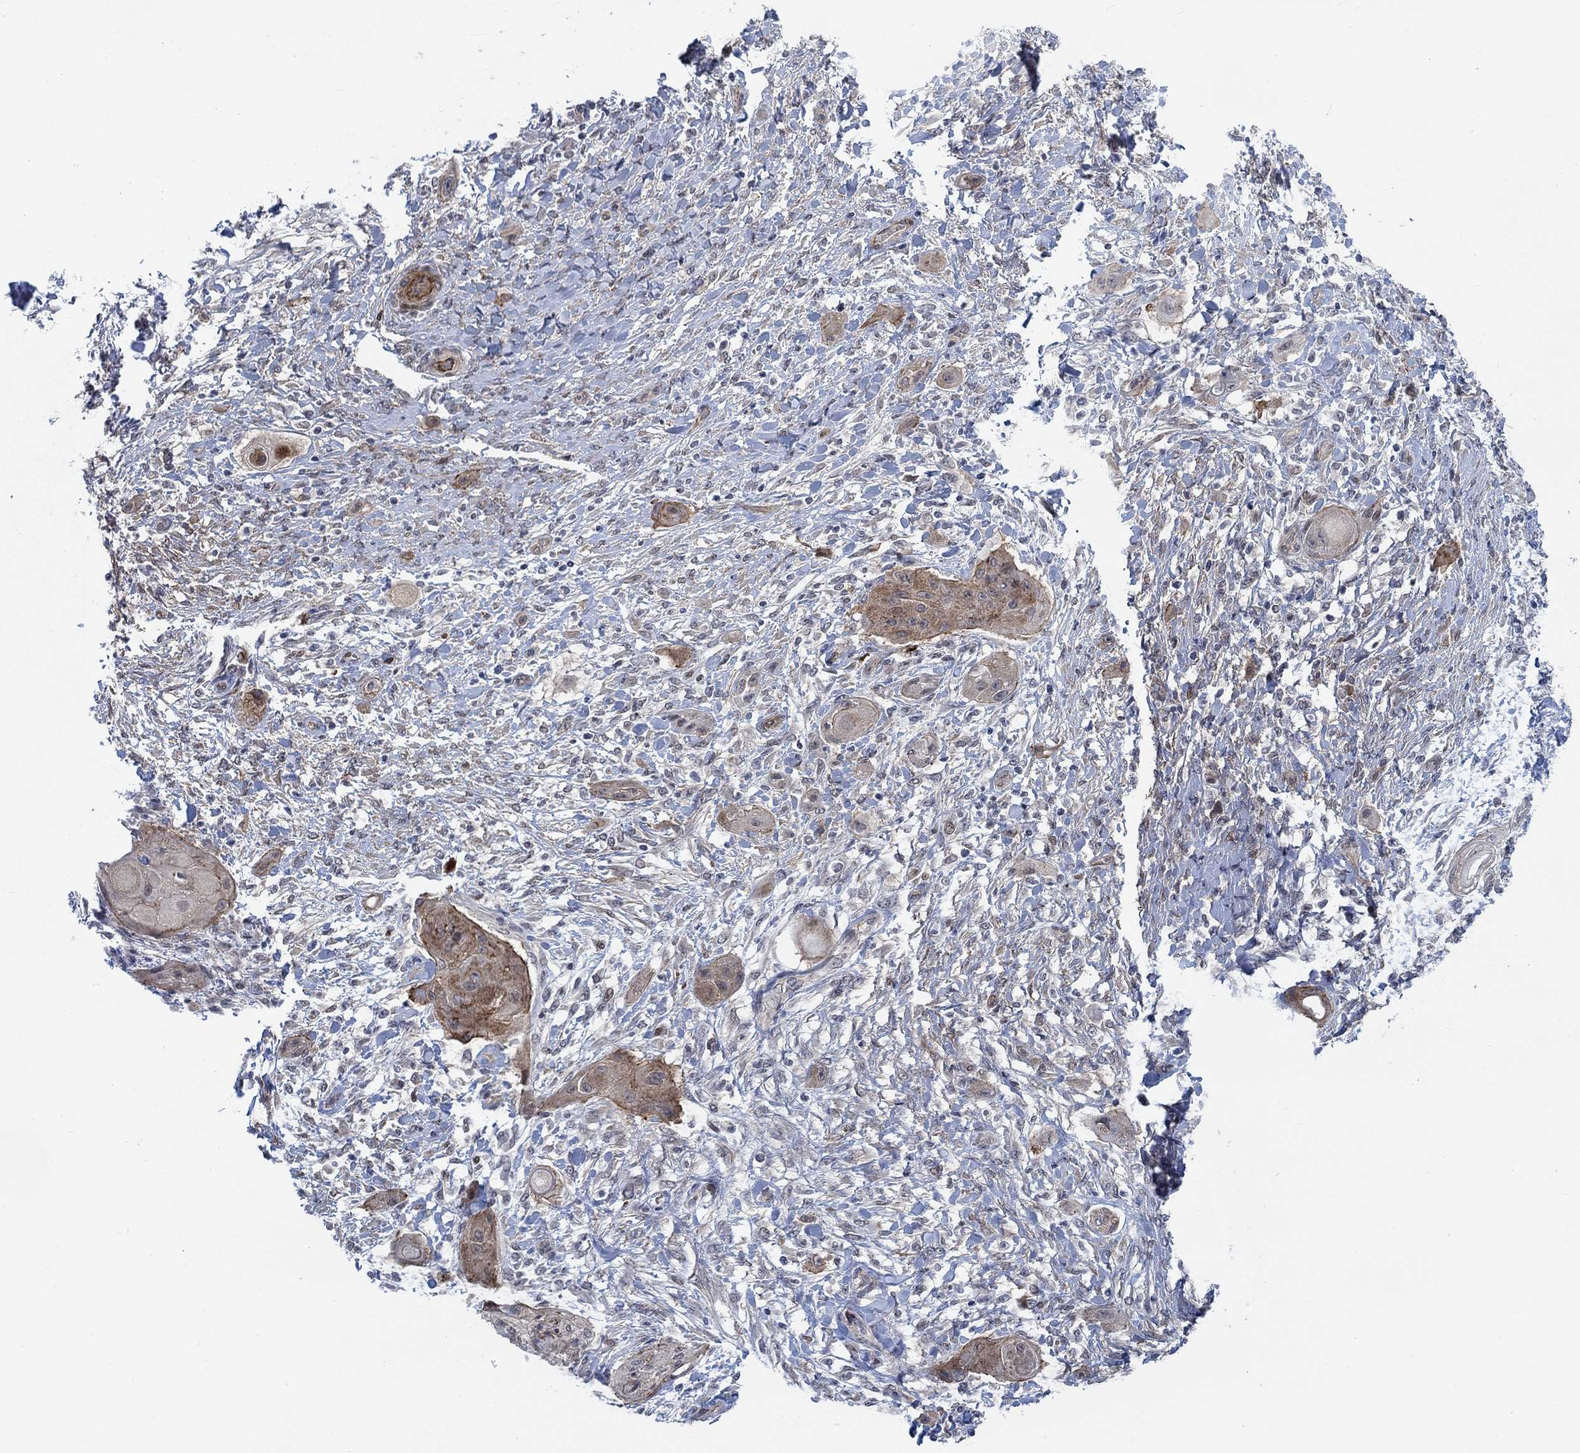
{"staining": {"intensity": "moderate", "quantity": "25%-75%", "location": "cytoplasmic/membranous"}, "tissue": "skin cancer", "cell_type": "Tumor cells", "image_type": "cancer", "snomed": [{"axis": "morphology", "description": "Squamous cell carcinoma, NOS"}, {"axis": "topography", "description": "Skin"}], "caption": "Squamous cell carcinoma (skin) tissue reveals moderate cytoplasmic/membranous expression in about 25%-75% of tumor cells, visualized by immunohistochemistry.", "gene": "KCNH8", "patient": {"sex": "male", "age": 62}}